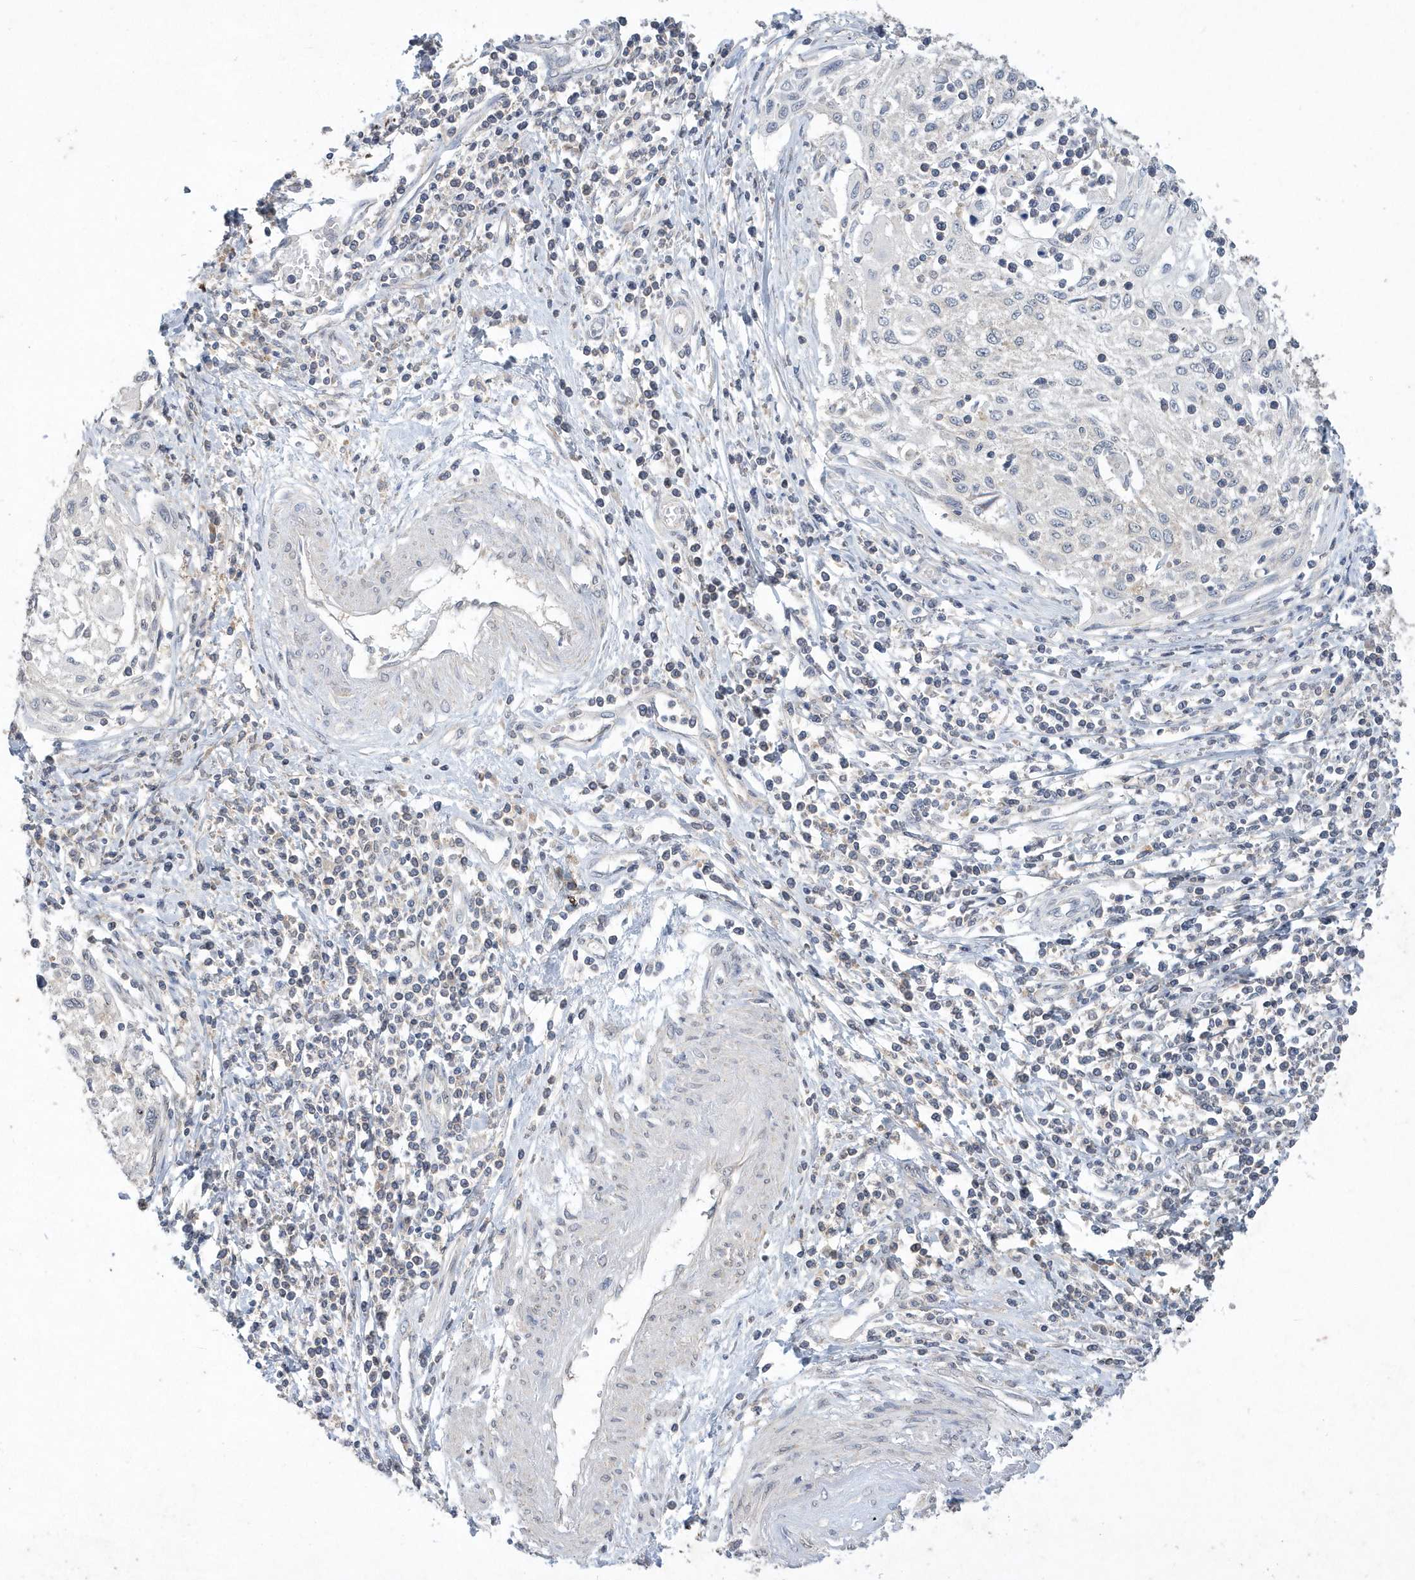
{"staining": {"intensity": "negative", "quantity": "none", "location": "none"}, "tissue": "cervical cancer", "cell_type": "Tumor cells", "image_type": "cancer", "snomed": [{"axis": "morphology", "description": "Squamous cell carcinoma, NOS"}, {"axis": "topography", "description": "Cervix"}], "caption": "Tumor cells are negative for protein expression in human cervical cancer.", "gene": "AKR7A2", "patient": {"sex": "female", "age": 70}}